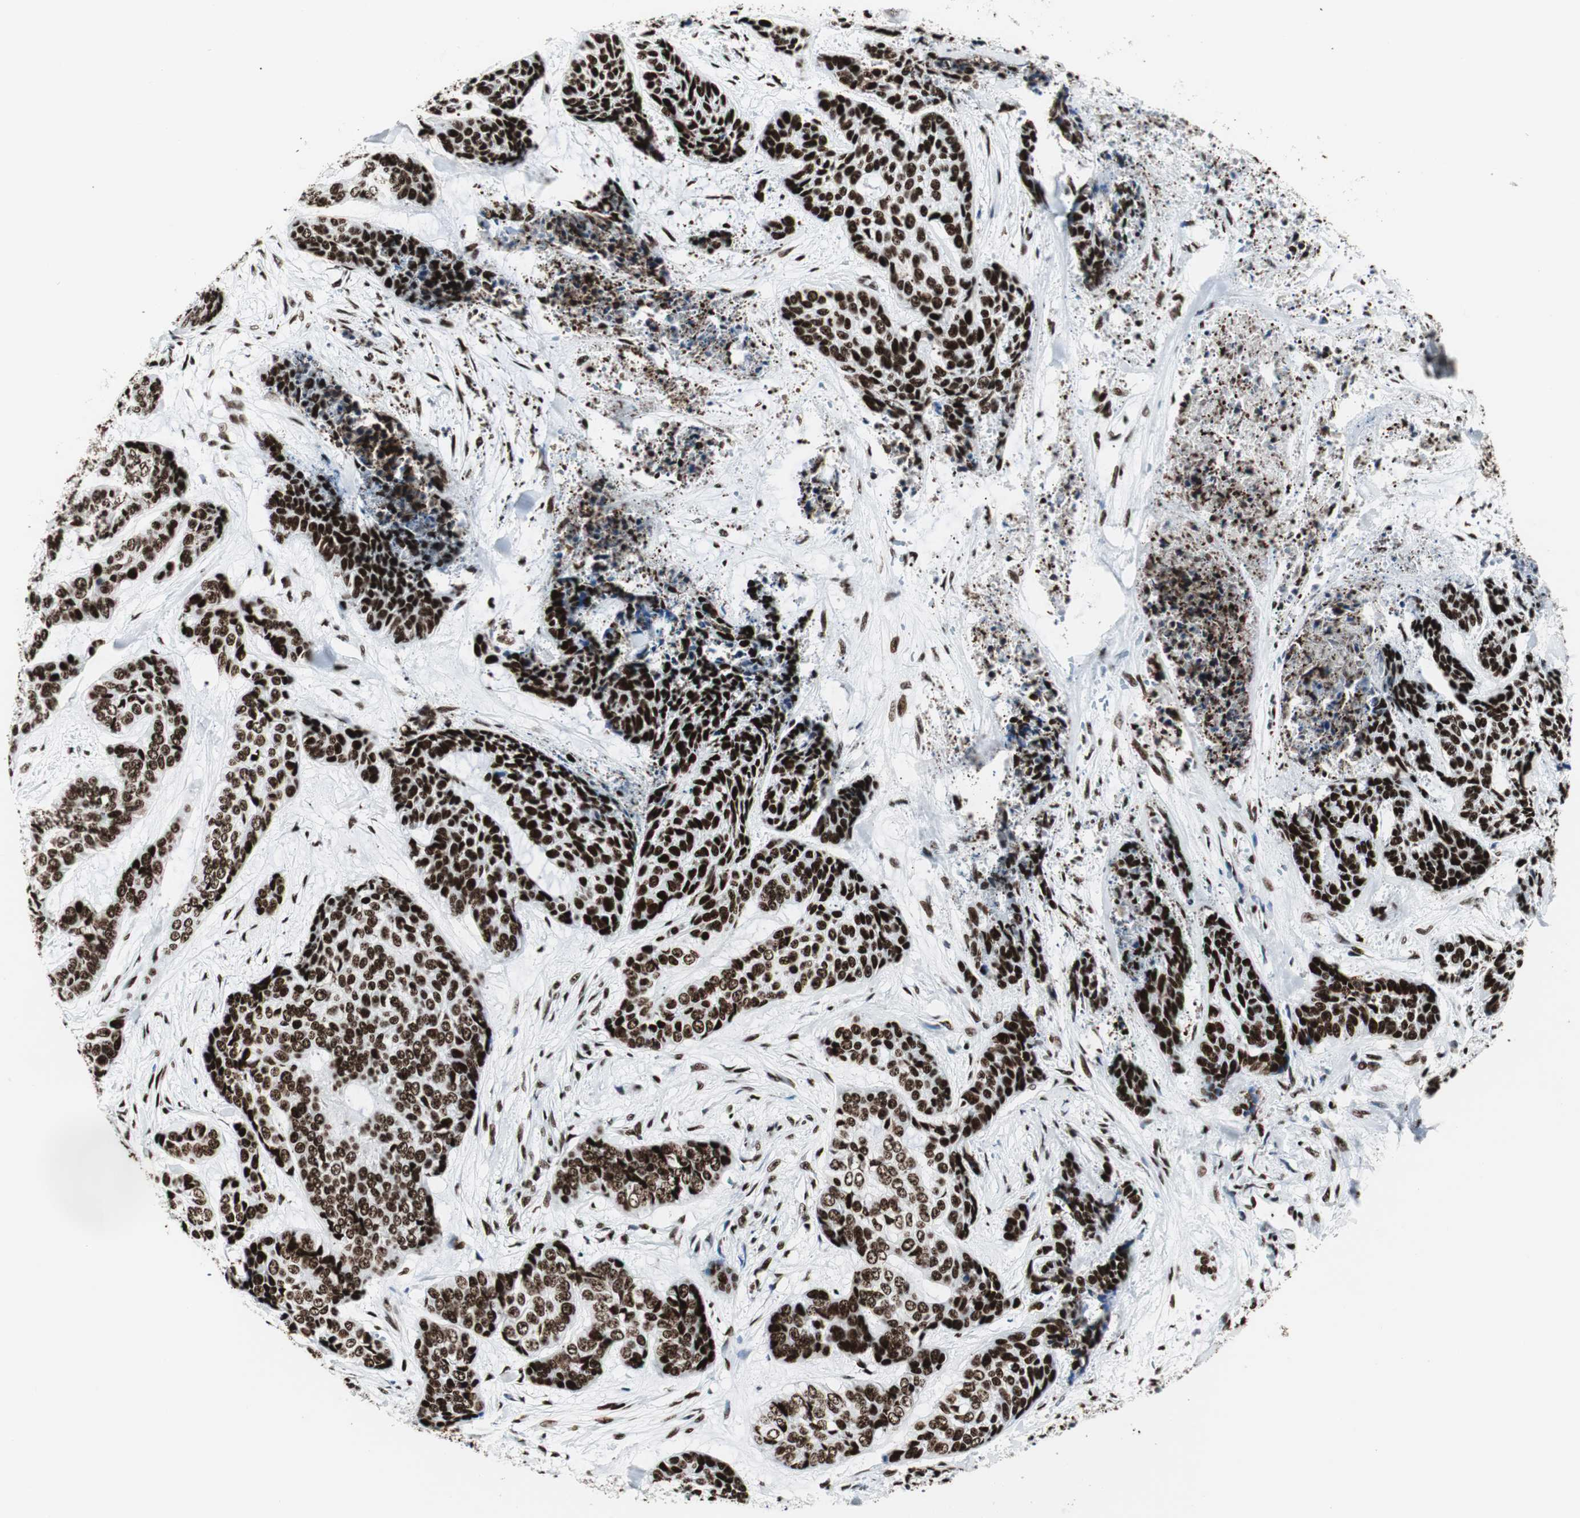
{"staining": {"intensity": "strong", "quantity": ">75%", "location": "nuclear"}, "tissue": "skin cancer", "cell_type": "Tumor cells", "image_type": "cancer", "snomed": [{"axis": "morphology", "description": "Basal cell carcinoma"}, {"axis": "topography", "description": "Skin"}], "caption": "Immunohistochemical staining of human skin cancer displays strong nuclear protein positivity in about >75% of tumor cells. The staining was performed using DAB, with brown indicating positive protein expression. Nuclei are stained blue with hematoxylin.", "gene": "NCL", "patient": {"sex": "female", "age": 64}}